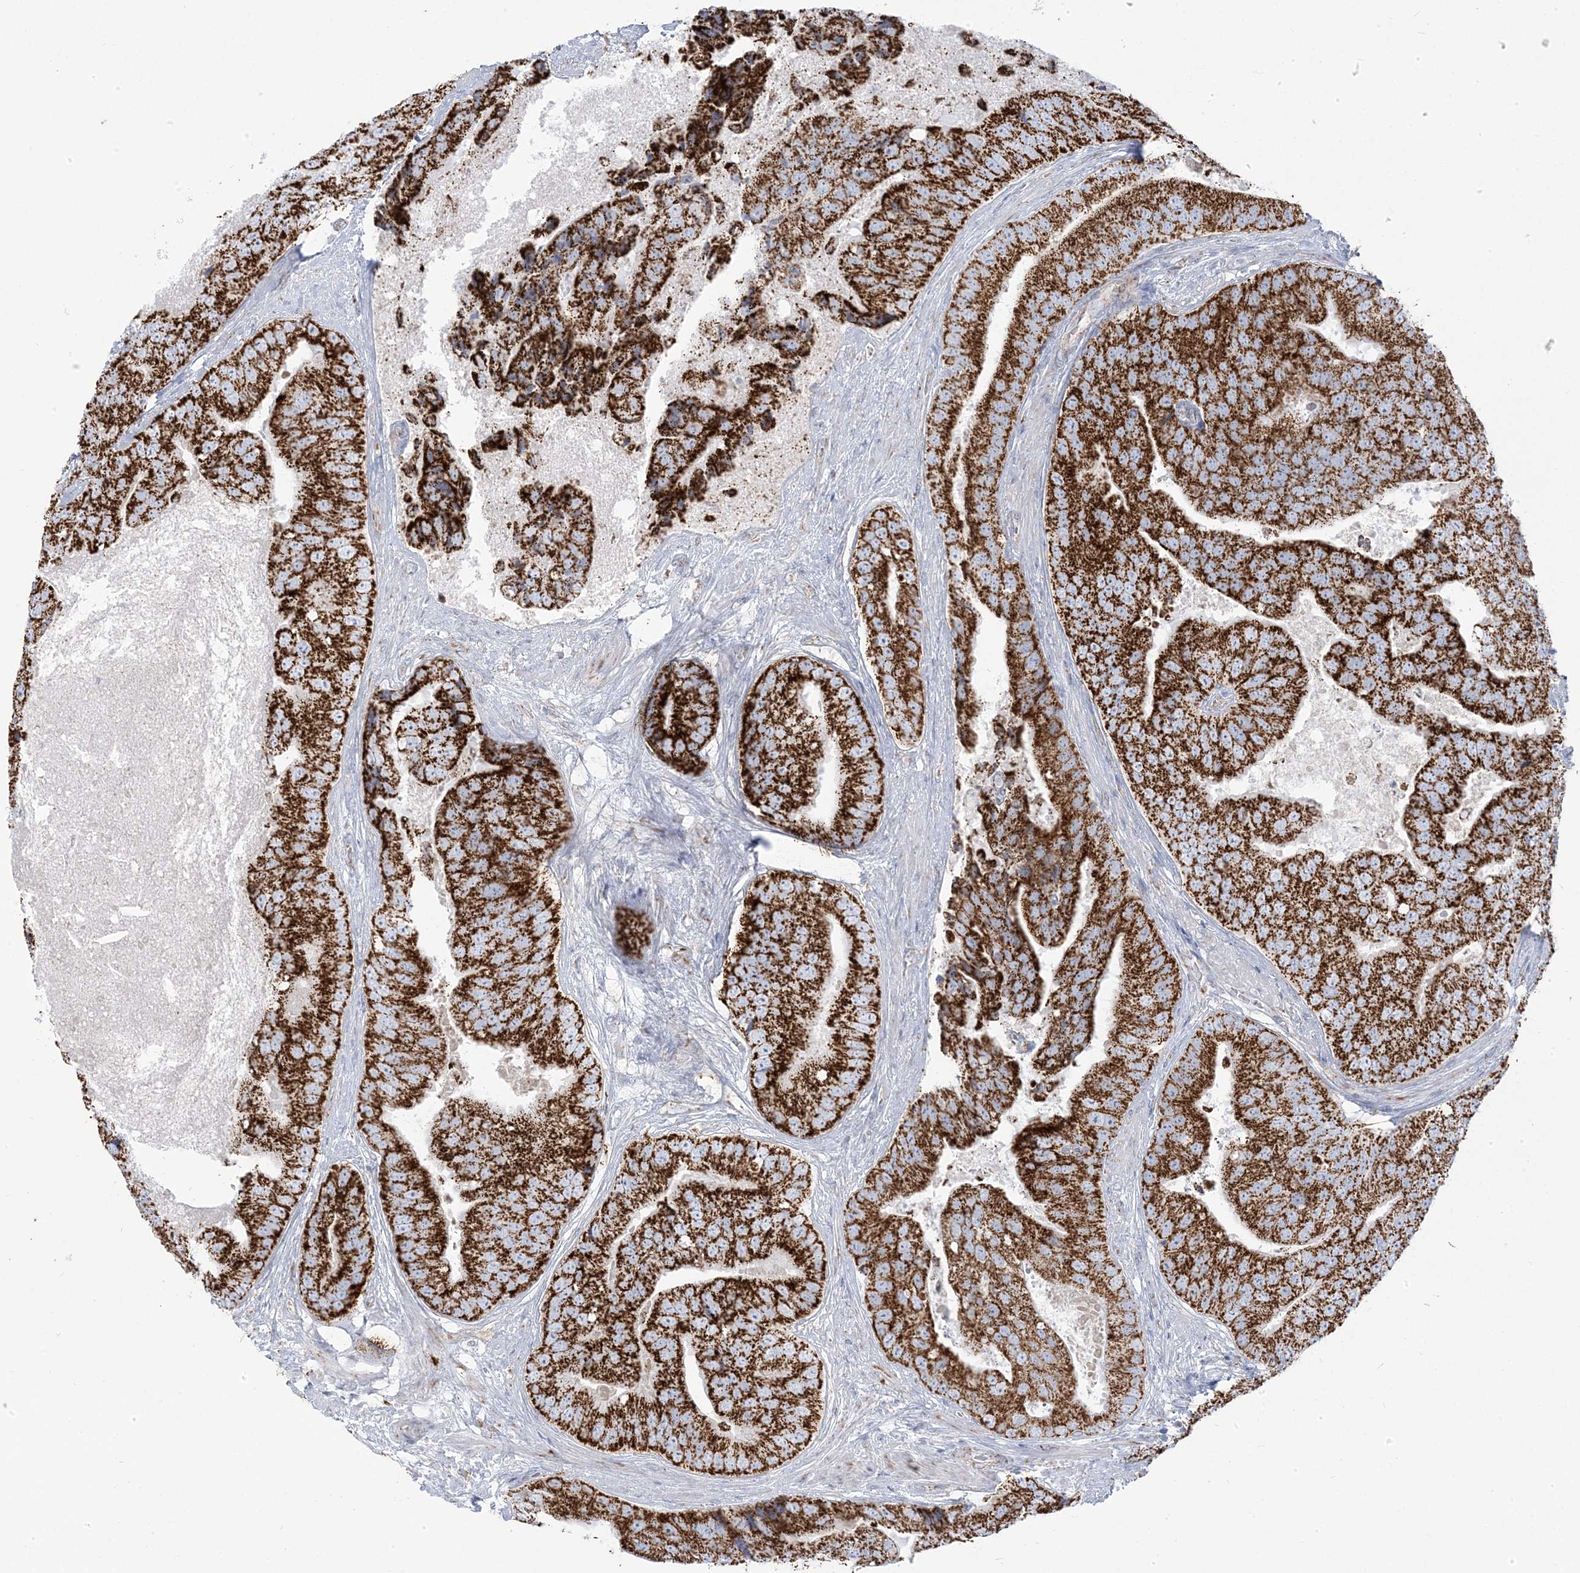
{"staining": {"intensity": "strong", "quantity": ">75%", "location": "cytoplasmic/membranous"}, "tissue": "prostate cancer", "cell_type": "Tumor cells", "image_type": "cancer", "snomed": [{"axis": "morphology", "description": "Adenocarcinoma, High grade"}, {"axis": "topography", "description": "Prostate"}], "caption": "DAB immunohistochemical staining of prostate cancer demonstrates strong cytoplasmic/membranous protein staining in approximately >75% of tumor cells.", "gene": "PCCB", "patient": {"sex": "male", "age": 70}}